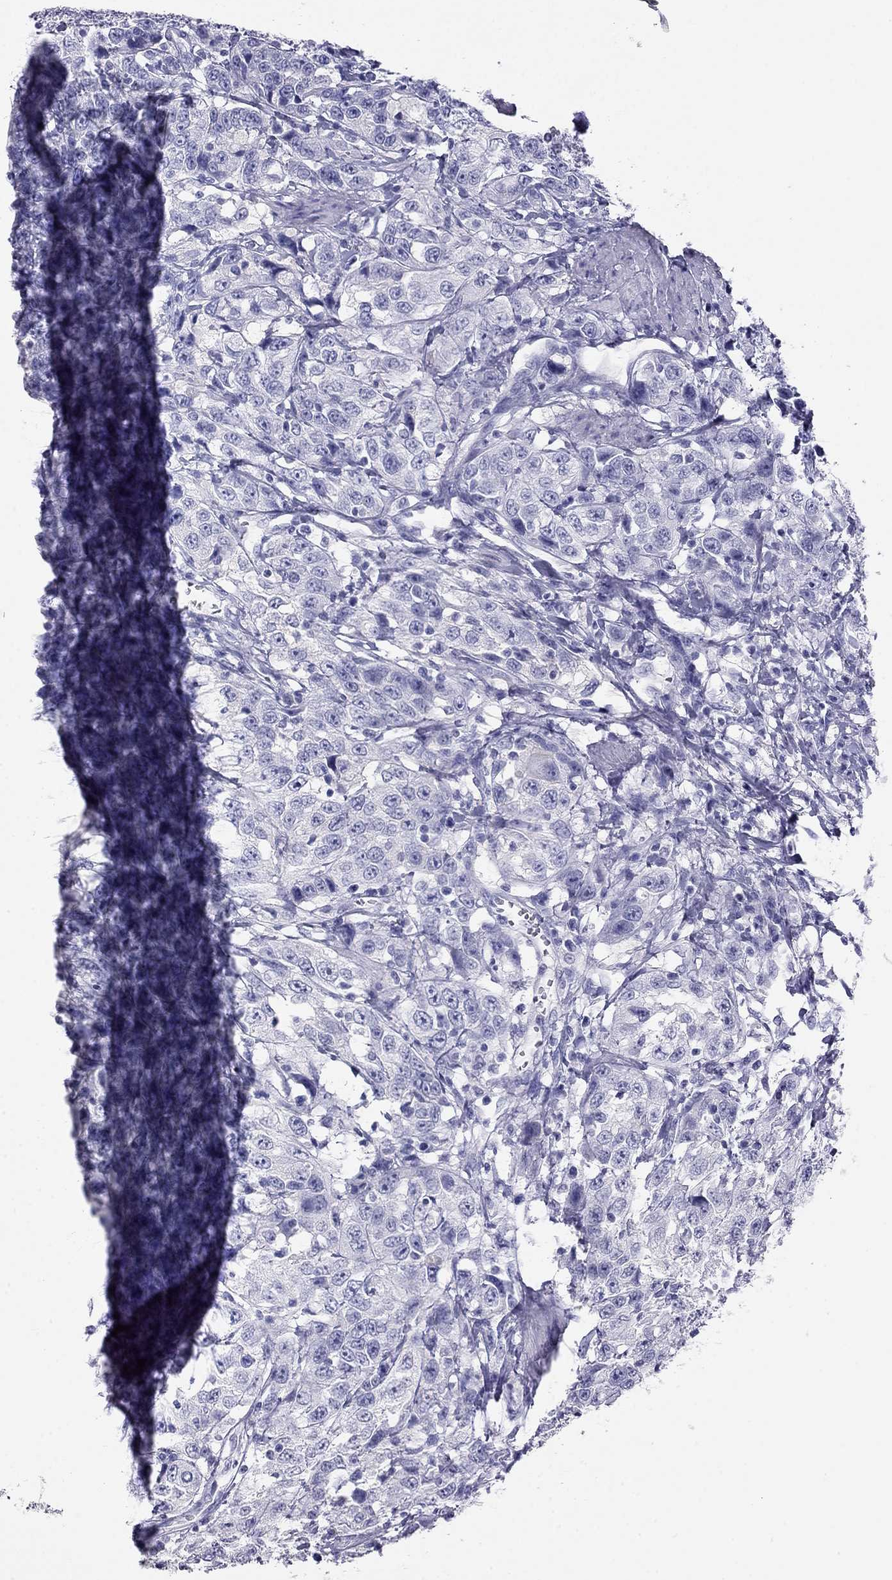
{"staining": {"intensity": "negative", "quantity": "none", "location": "none"}, "tissue": "urothelial cancer", "cell_type": "Tumor cells", "image_type": "cancer", "snomed": [{"axis": "morphology", "description": "Urothelial carcinoma, NOS"}, {"axis": "morphology", "description": "Urothelial carcinoma, High grade"}, {"axis": "topography", "description": "Urinary bladder"}], "caption": "Tumor cells show no significant protein expression in urothelial cancer.", "gene": "KLRG1", "patient": {"sex": "female", "age": 73}}